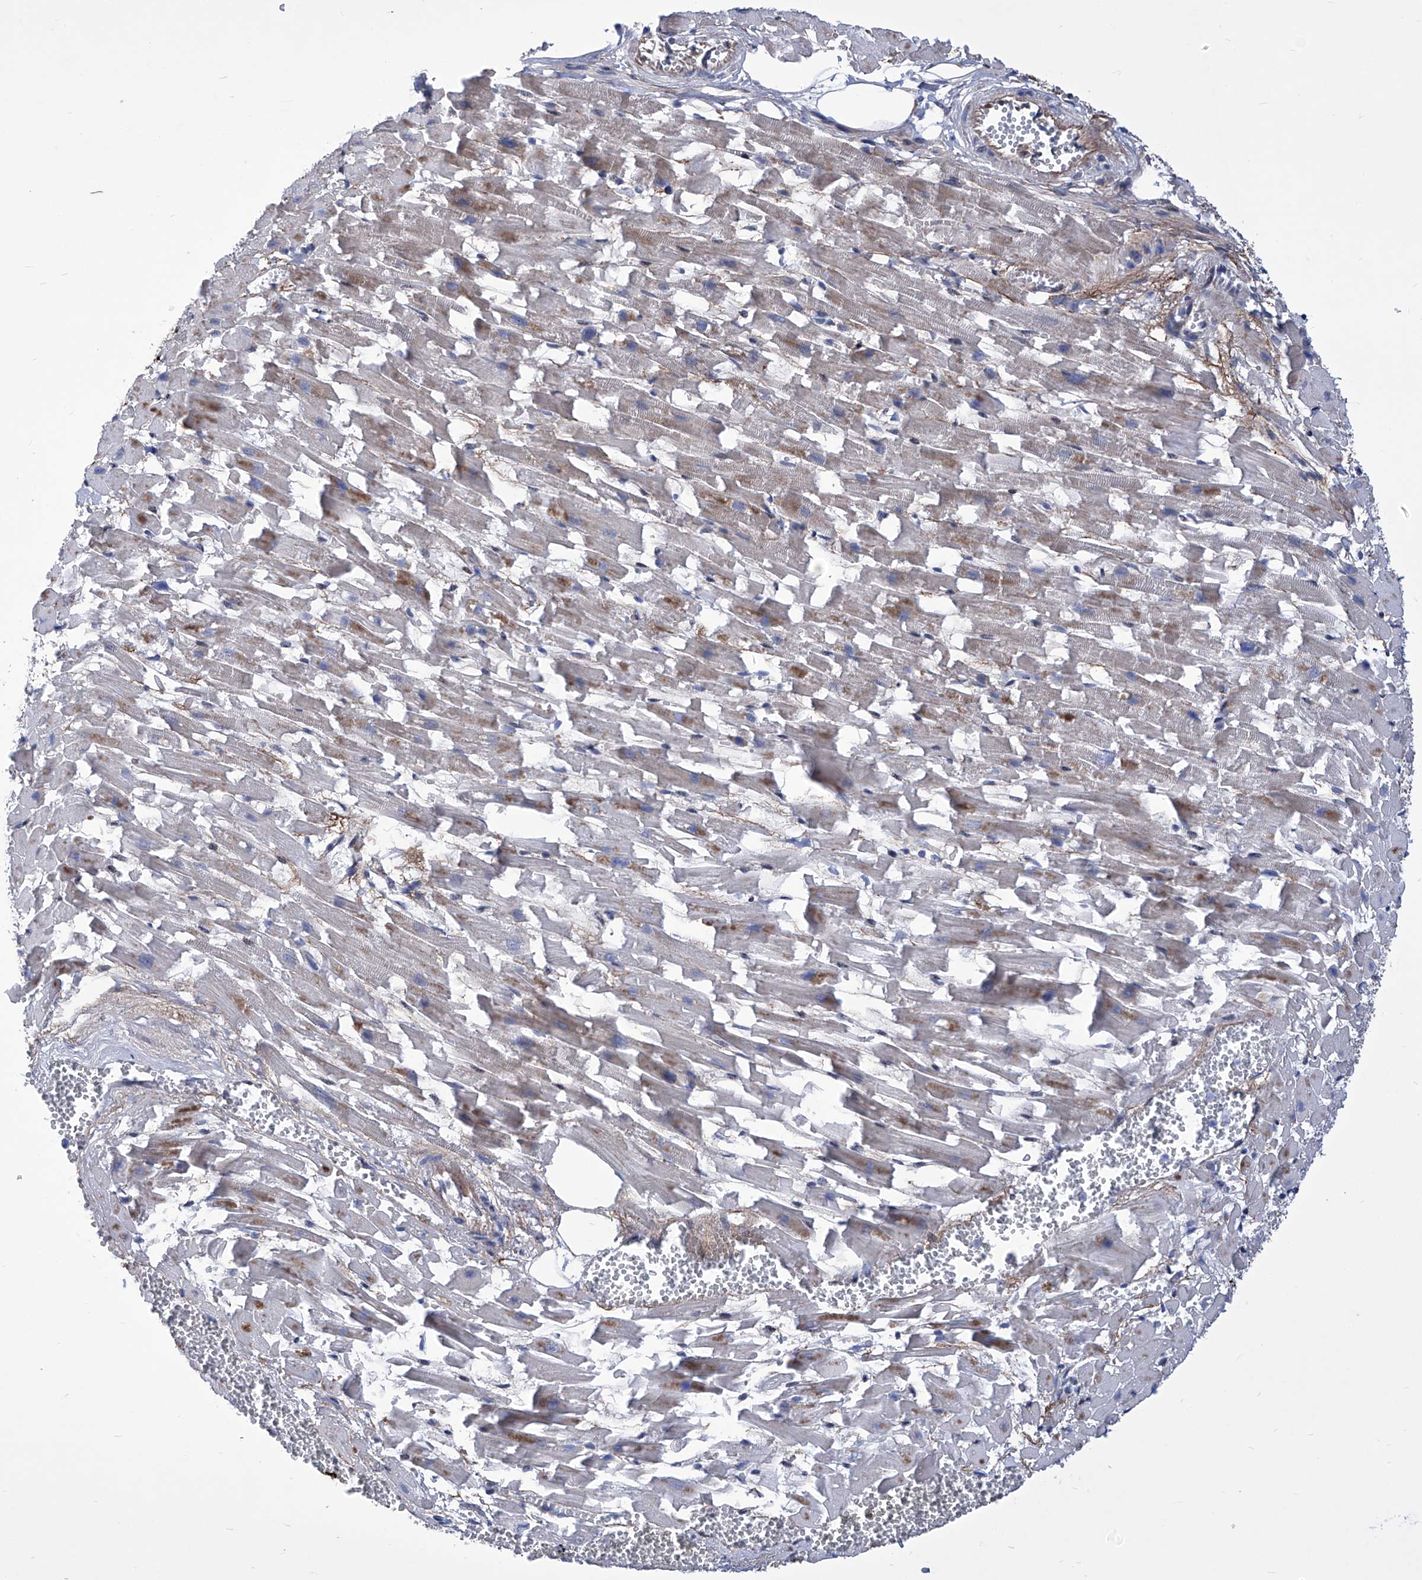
{"staining": {"intensity": "moderate", "quantity": "<25%", "location": "cytoplasmic/membranous"}, "tissue": "heart muscle", "cell_type": "Cardiomyocytes", "image_type": "normal", "snomed": [{"axis": "morphology", "description": "Normal tissue, NOS"}, {"axis": "topography", "description": "Heart"}], "caption": "Immunohistochemical staining of normal human heart muscle displays moderate cytoplasmic/membranous protein staining in approximately <25% of cardiomyocytes. Using DAB (brown) and hematoxylin (blue) stains, captured at high magnification using brightfield microscopy.", "gene": "KTI12", "patient": {"sex": "female", "age": 64}}